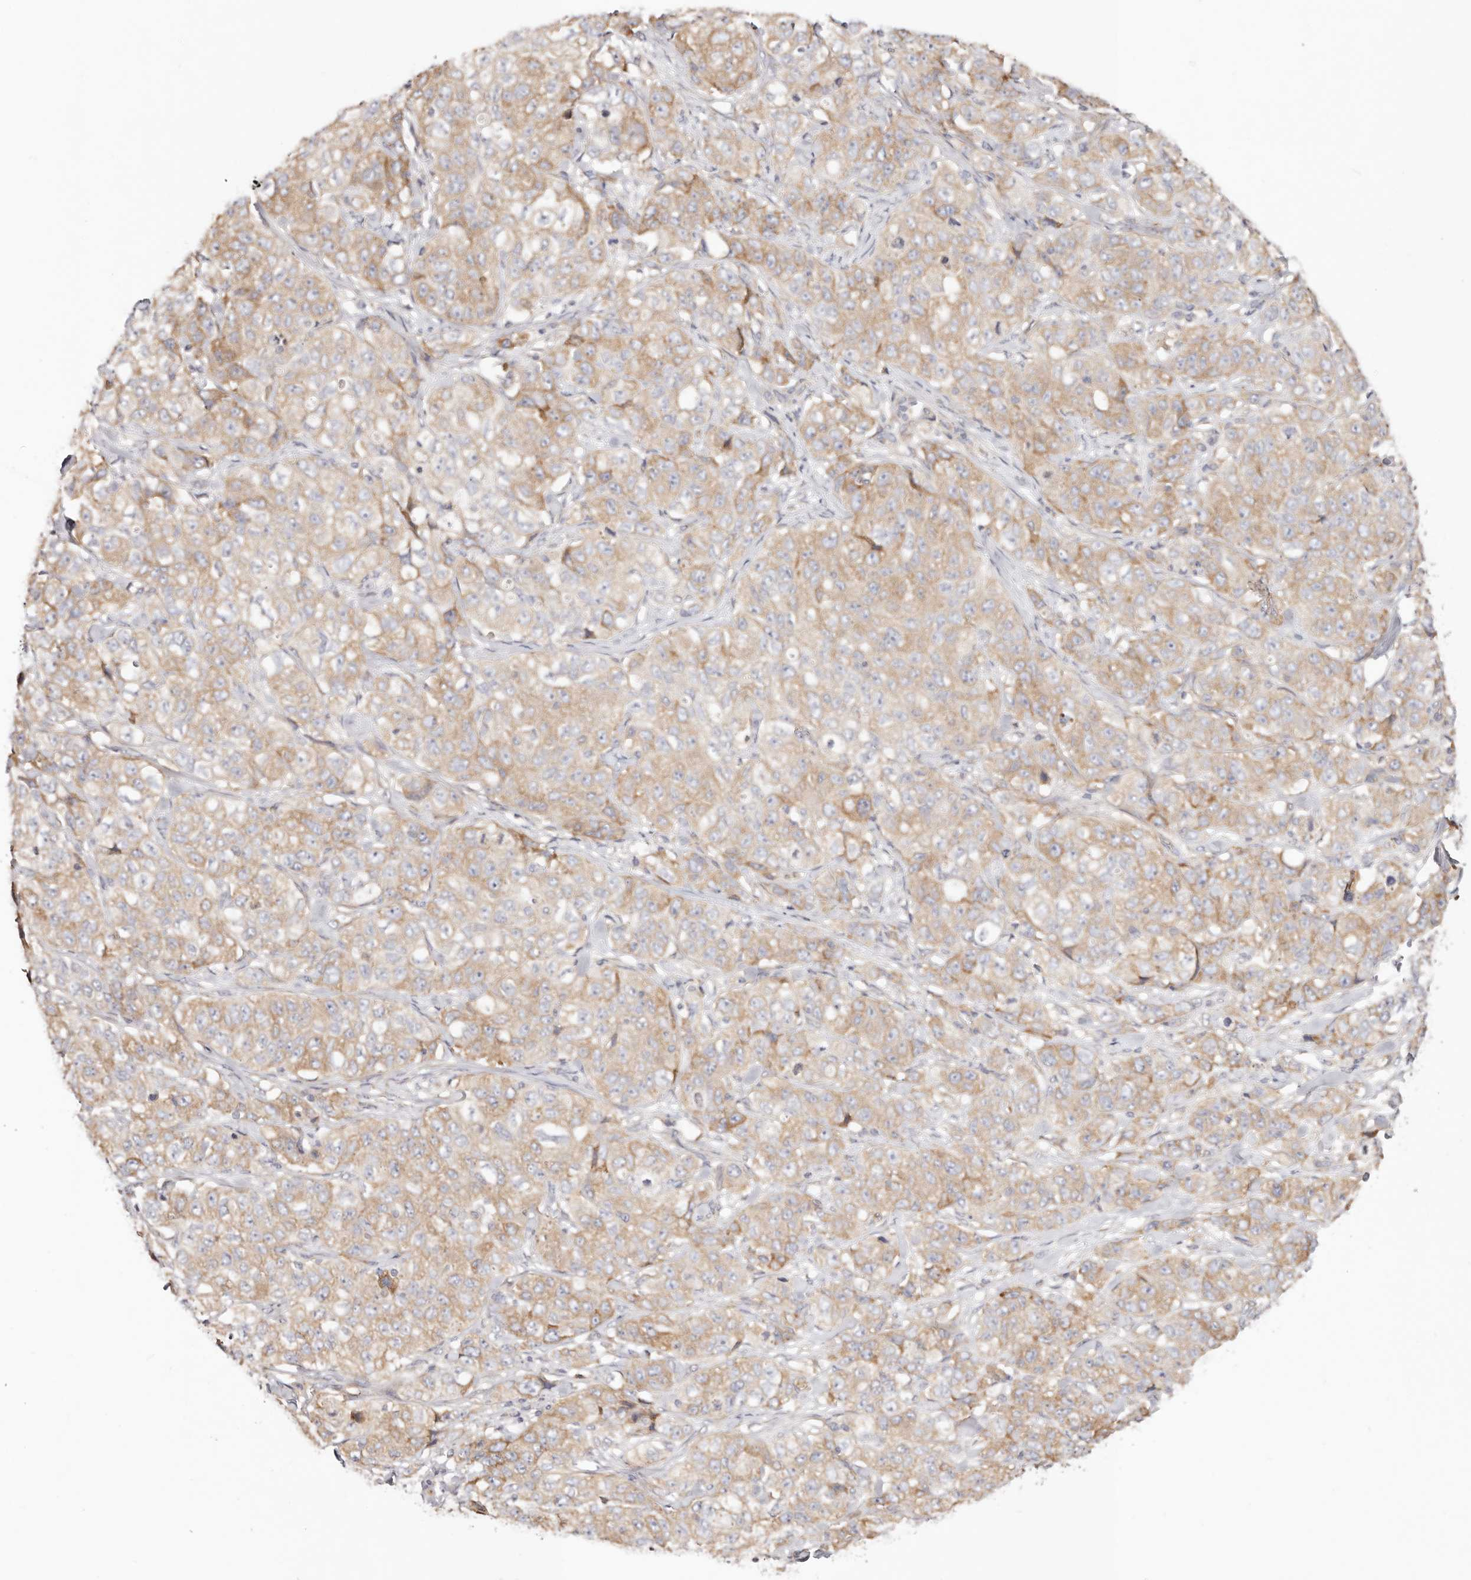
{"staining": {"intensity": "moderate", "quantity": ">75%", "location": "cytoplasmic/membranous"}, "tissue": "stomach cancer", "cell_type": "Tumor cells", "image_type": "cancer", "snomed": [{"axis": "morphology", "description": "Adenocarcinoma, NOS"}, {"axis": "topography", "description": "Stomach"}], "caption": "The micrograph shows a brown stain indicating the presence of a protein in the cytoplasmic/membranous of tumor cells in stomach cancer (adenocarcinoma). Using DAB (brown) and hematoxylin (blue) stains, captured at high magnification using brightfield microscopy.", "gene": "GNA13", "patient": {"sex": "male", "age": 48}}